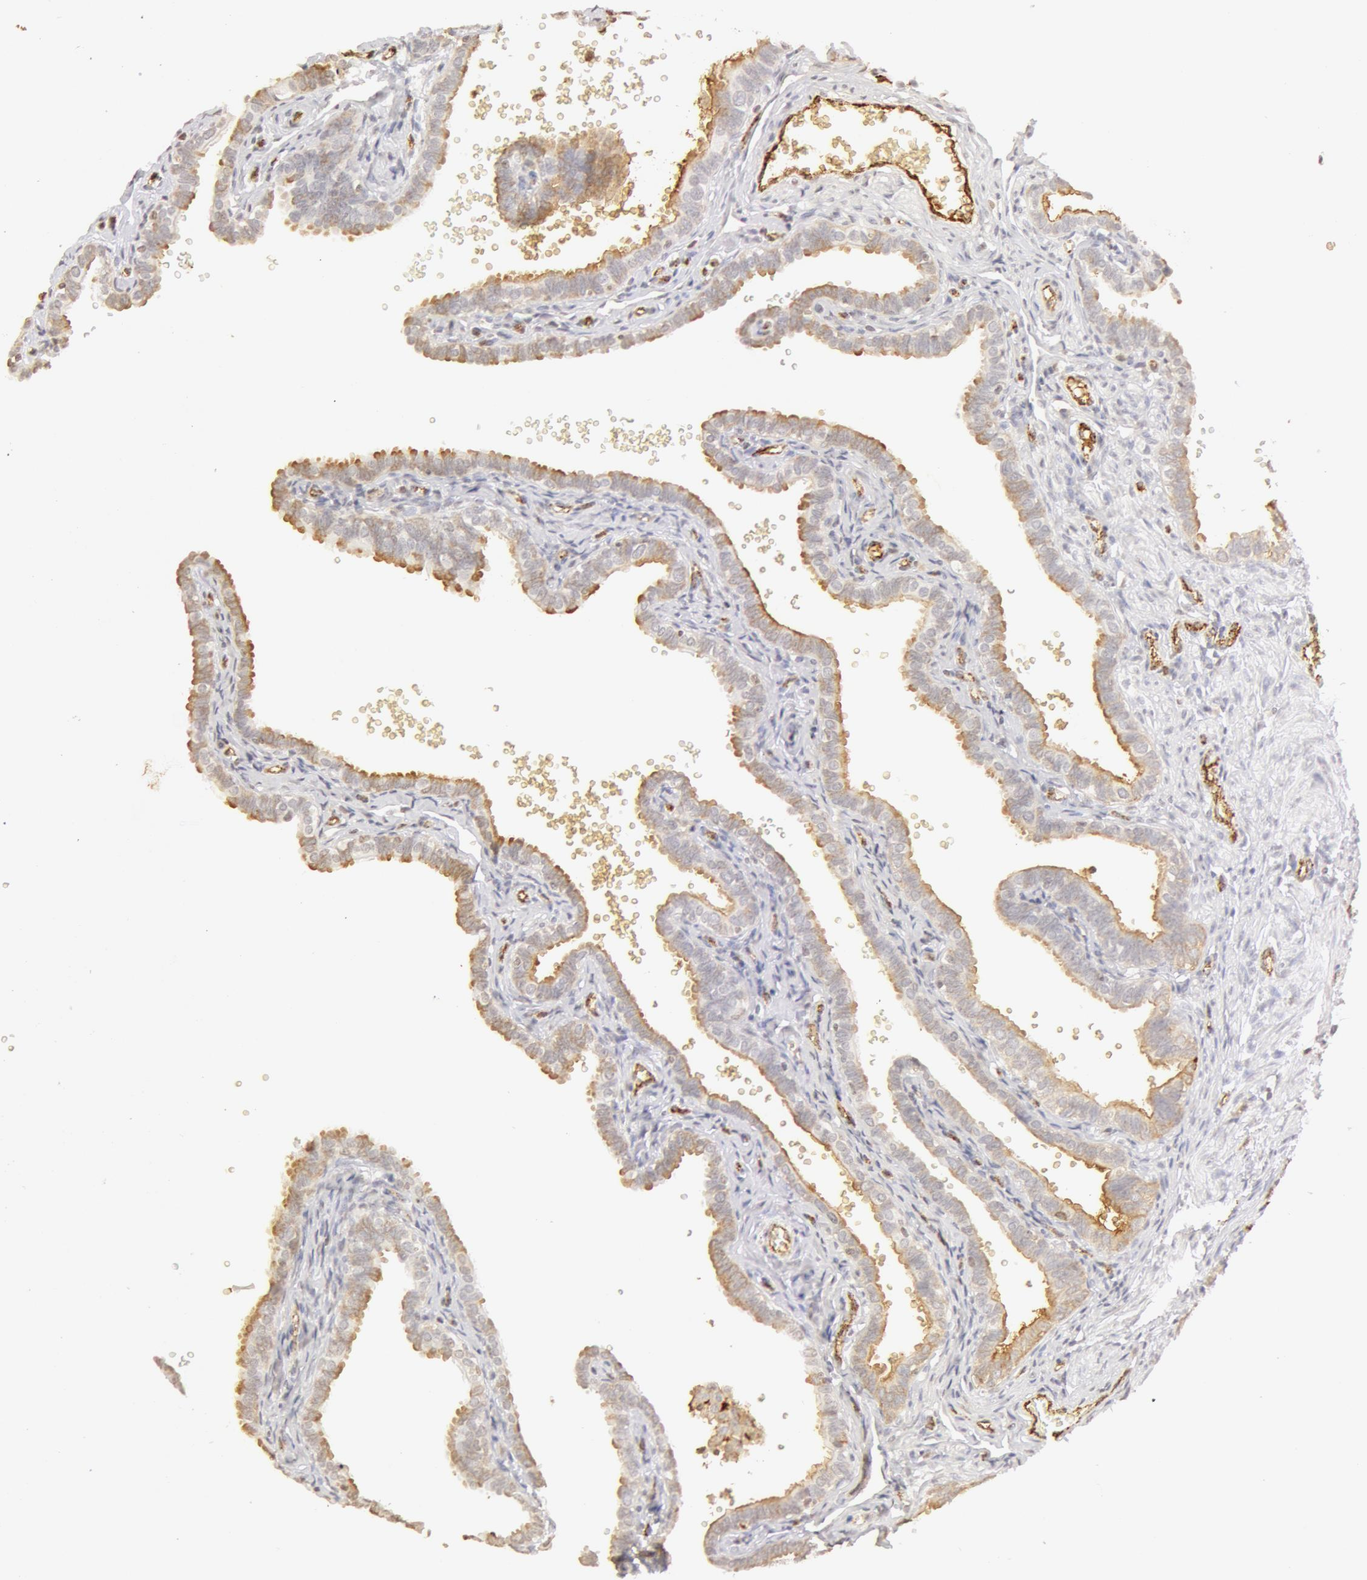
{"staining": {"intensity": "negative", "quantity": "none", "location": "none"}, "tissue": "fallopian tube", "cell_type": "Glandular cells", "image_type": "normal", "snomed": [{"axis": "morphology", "description": "Normal tissue, NOS"}, {"axis": "topography", "description": "Fallopian tube"}], "caption": "Fallopian tube stained for a protein using IHC displays no expression glandular cells.", "gene": "VWF", "patient": {"sex": "female", "age": 35}}